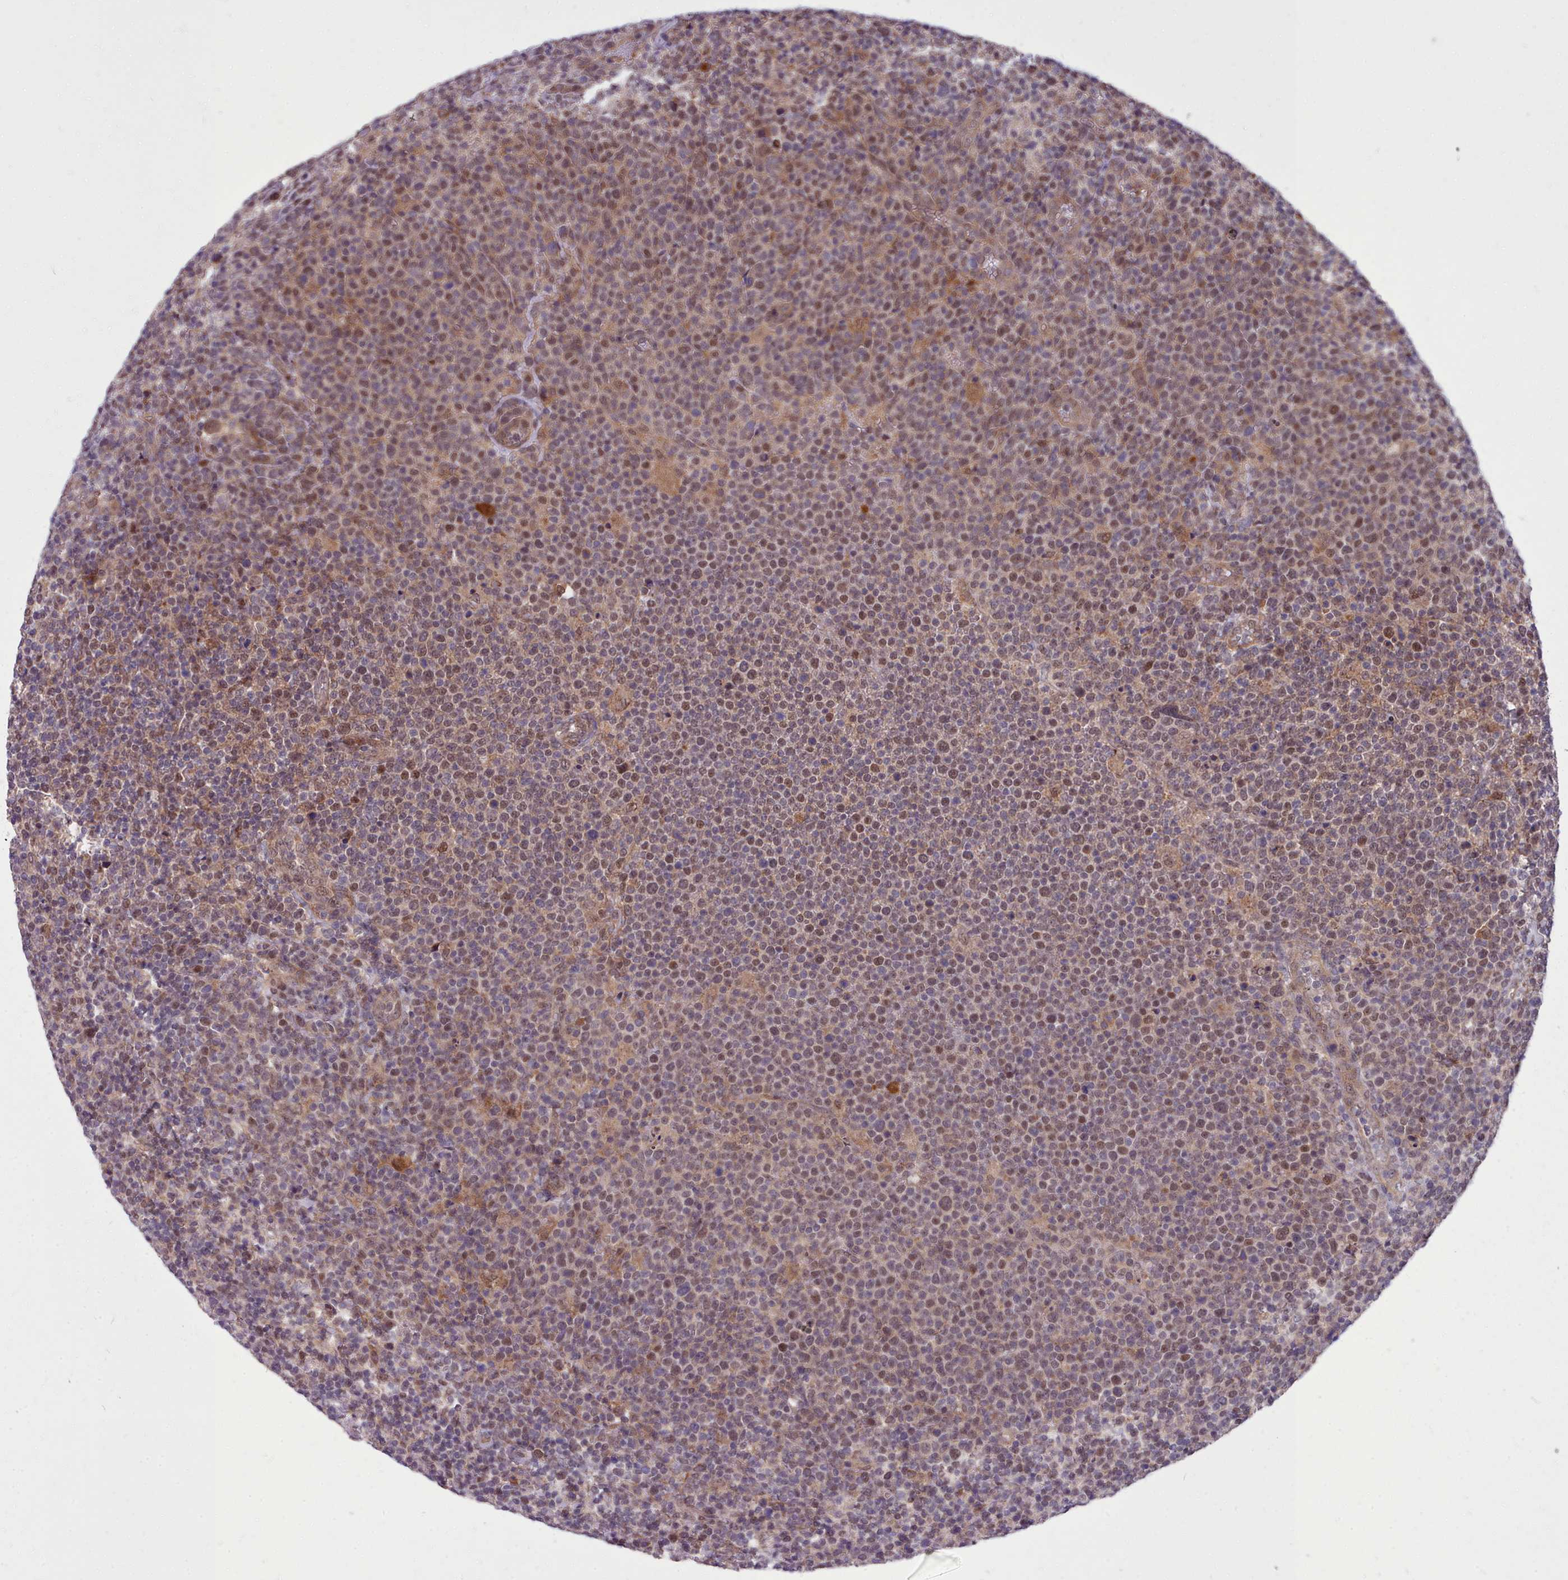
{"staining": {"intensity": "weak", "quantity": "25%-75%", "location": "nuclear"}, "tissue": "lymphoma", "cell_type": "Tumor cells", "image_type": "cancer", "snomed": [{"axis": "morphology", "description": "Malignant lymphoma, non-Hodgkin's type, High grade"}, {"axis": "topography", "description": "Lymph node"}], "caption": "Malignant lymphoma, non-Hodgkin's type (high-grade) stained with DAB immunohistochemistry demonstrates low levels of weak nuclear staining in approximately 25%-75% of tumor cells. (Stains: DAB in brown, nuclei in blue, Microscopy: brightfield microscopy at high magnification).", "gene": "AHCY", "patient": {"sex": "male", "age": 61}}